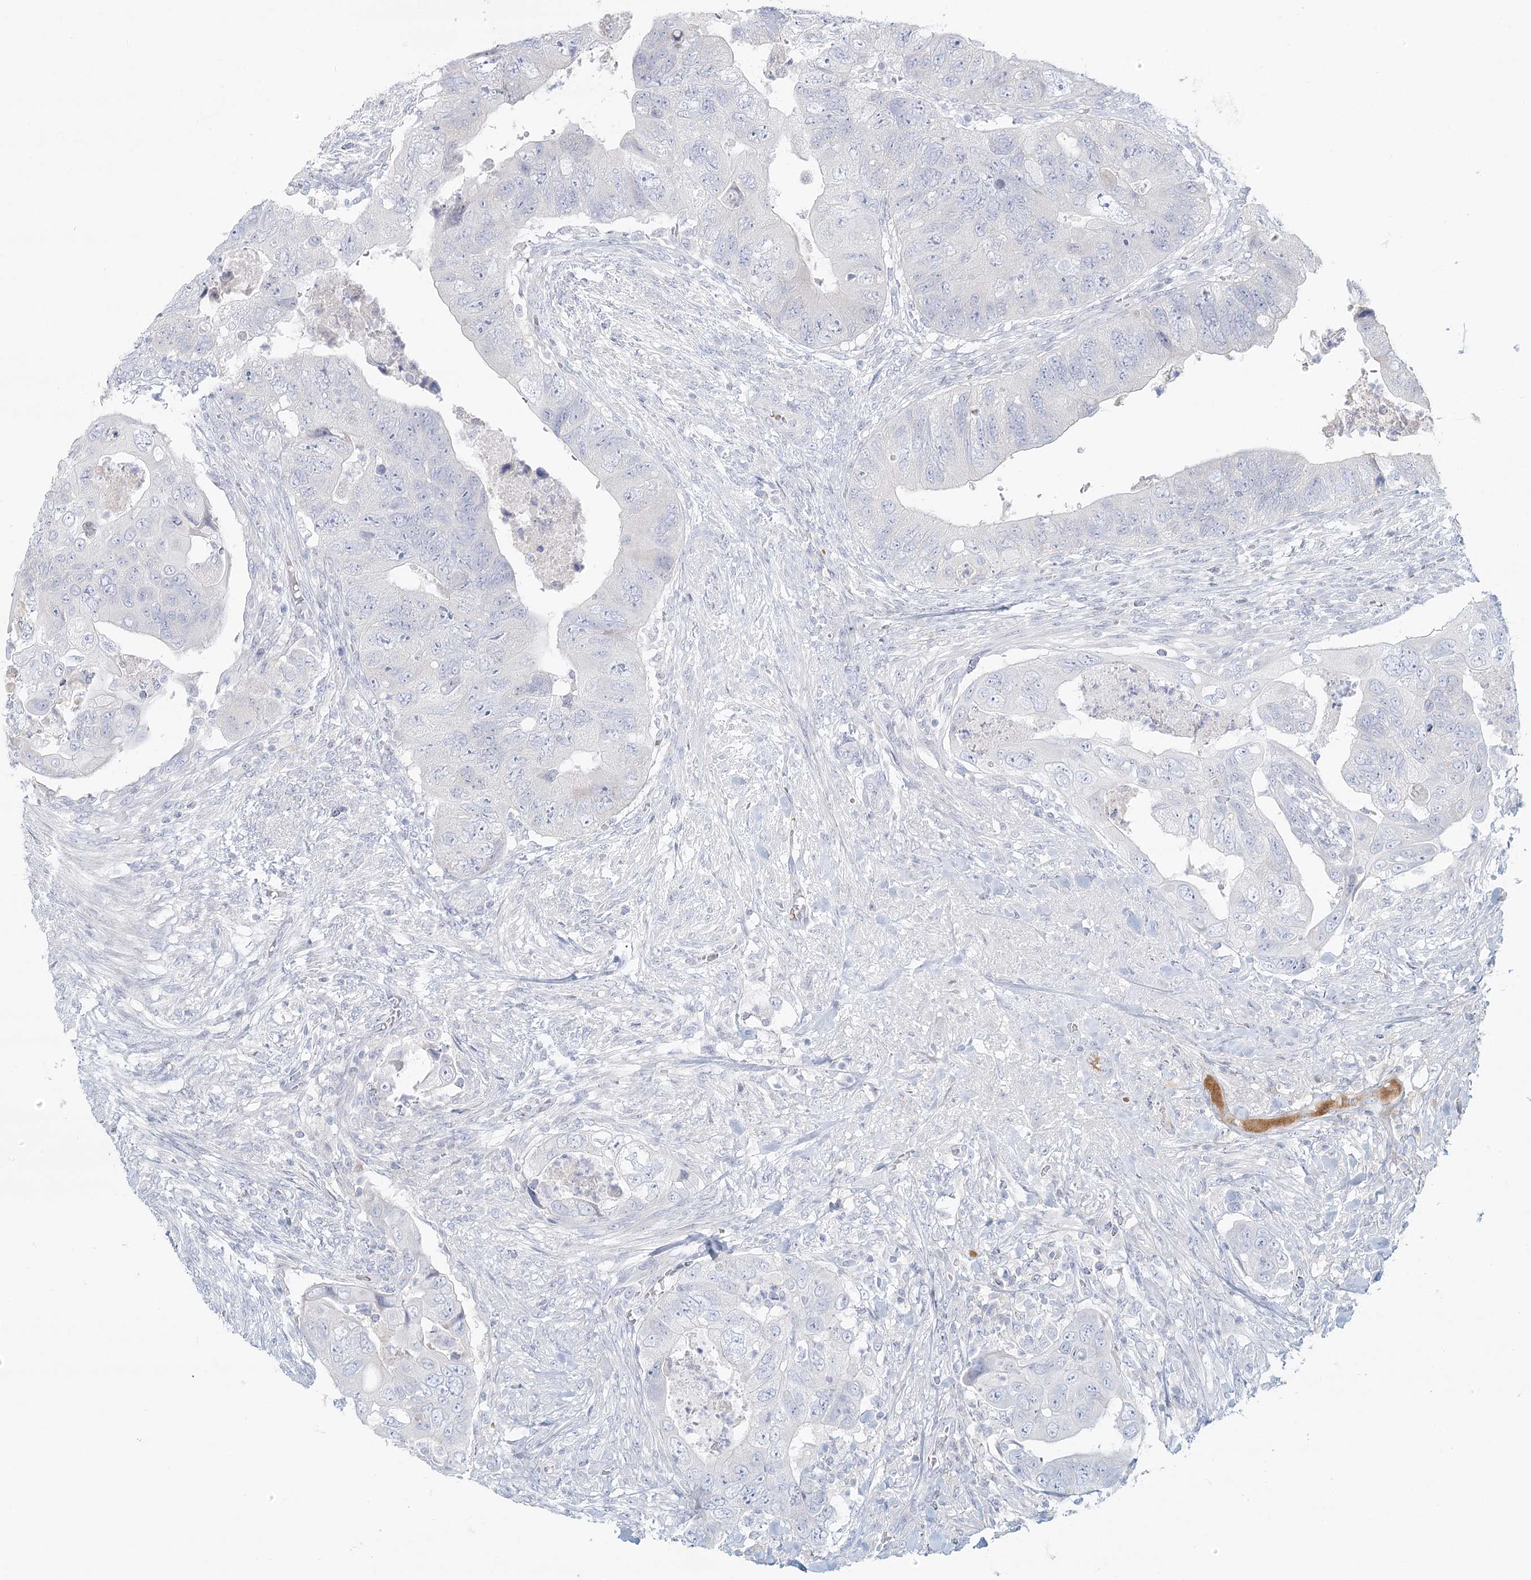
{"staining": {"intensity": "negative", "quantity": "none", "location": "none"}, "tissue": "colorectal cancer", "cell_type": "Tumor cells", "image_type": "cancer", "snomed": [{"axis": "morphology", "description": "Adenocarcinoma, NOS"}, {"axis": "topography", "description": "Rectum"}], "caption": "This image is of adenocarcinoma (colorectal) stained with IHC to label a protein in brown with the nuclei are counter-stained blue. There is no expression in tumor cells. (DAB immunohistochemistry (IHC), high magnification).", "gene": "DMGDH", "patient": {"sex": "male", "age": 63}}